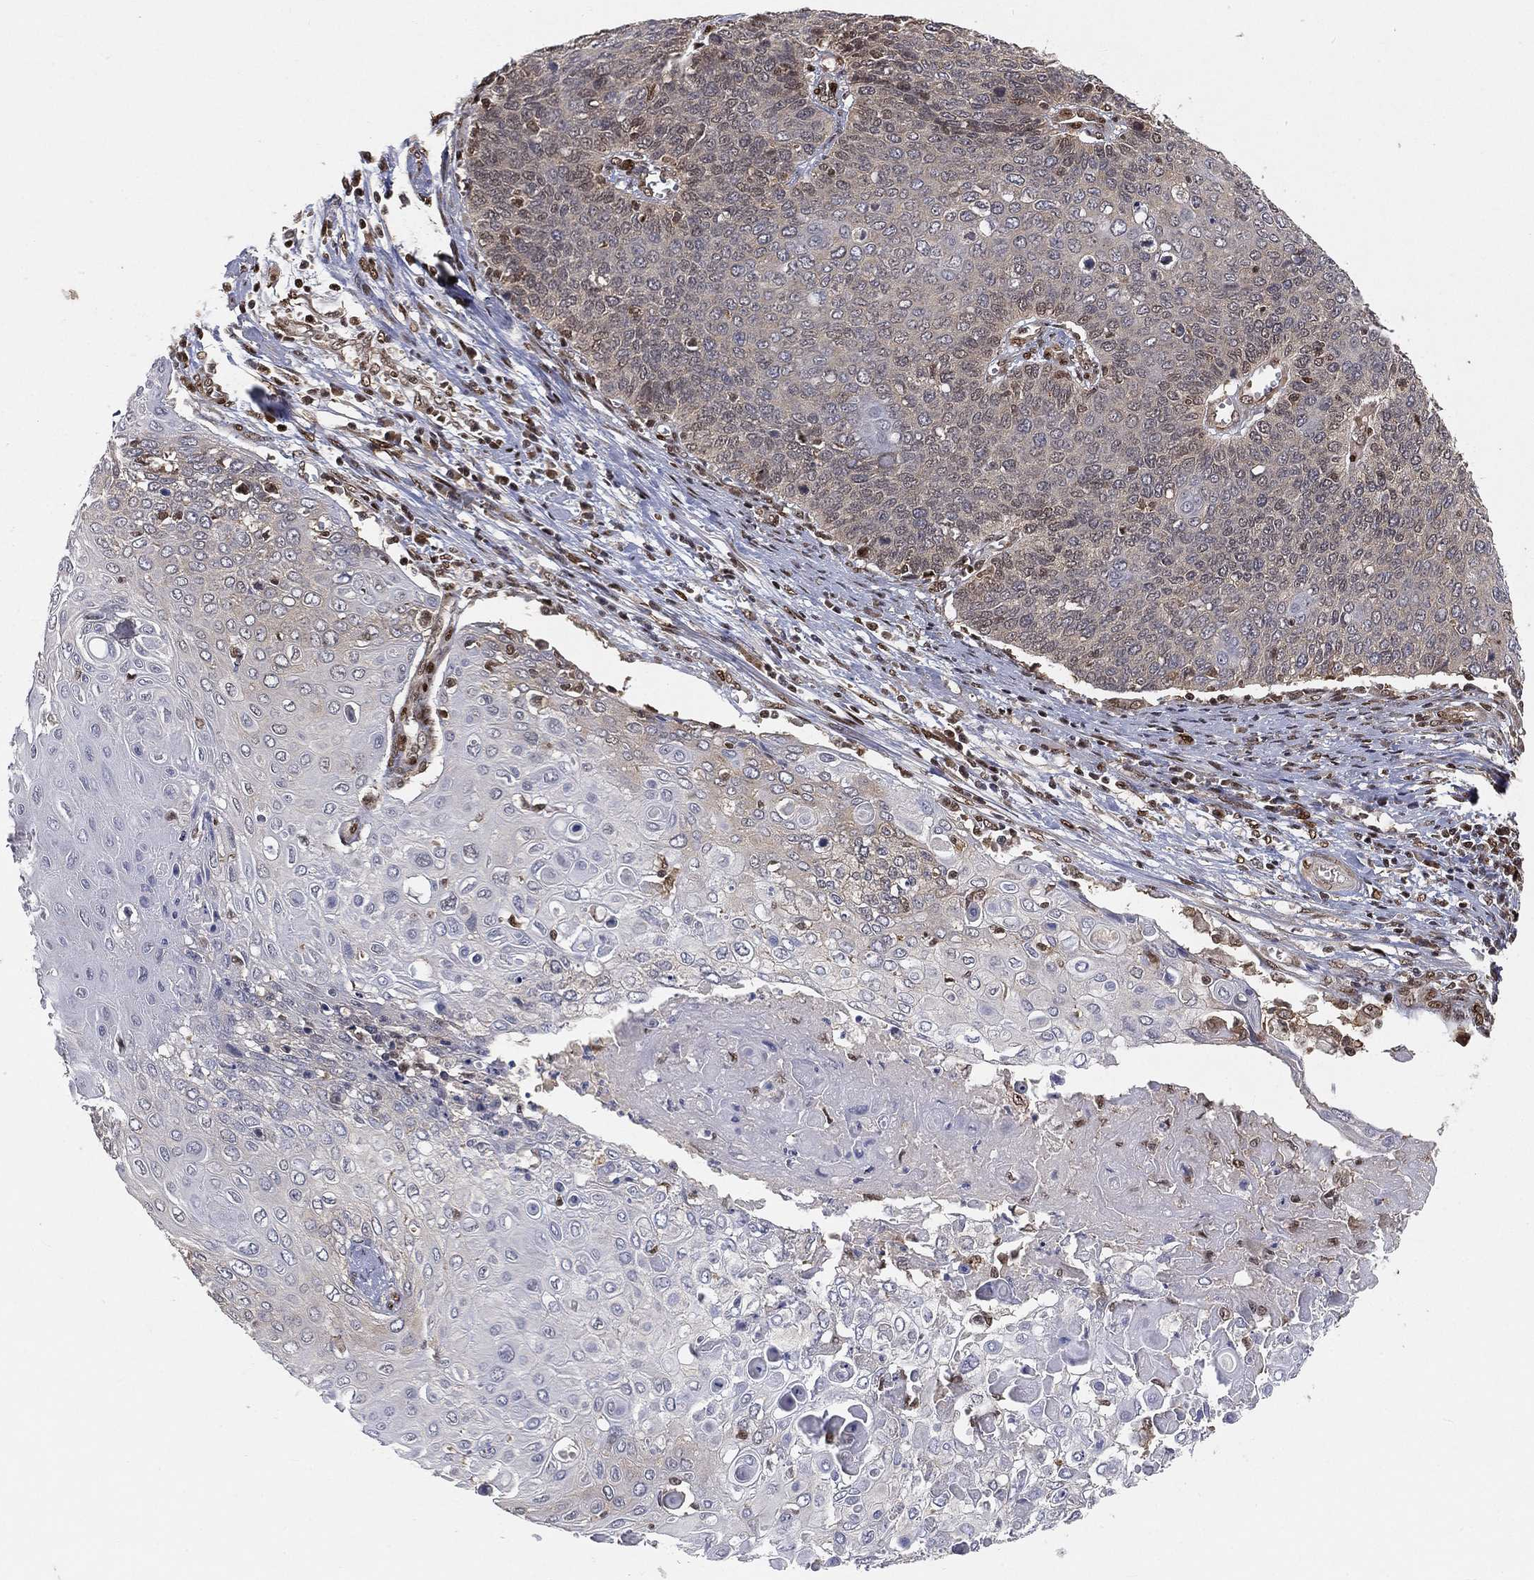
{"staining": {"intensity": "negative", "quantity": "none", "location": "none"}, "tissue": "cervical cancer", "cell_type": "Tumor cells", "image_type": "cancer", "snomed": [{"axis": "morphology", "description": "Squamous cell carcinoma, NOS"}, {"axis": "topography", "description": "Cervix"}], "caption": "Human squamous cell carcinoma (cervical) stained for a protein using immunohistochemistry (IHC) demonstrates no expression in tumor cells.", "gene": "CRTC3", "patient": {"sex": "female", "age": 39}}